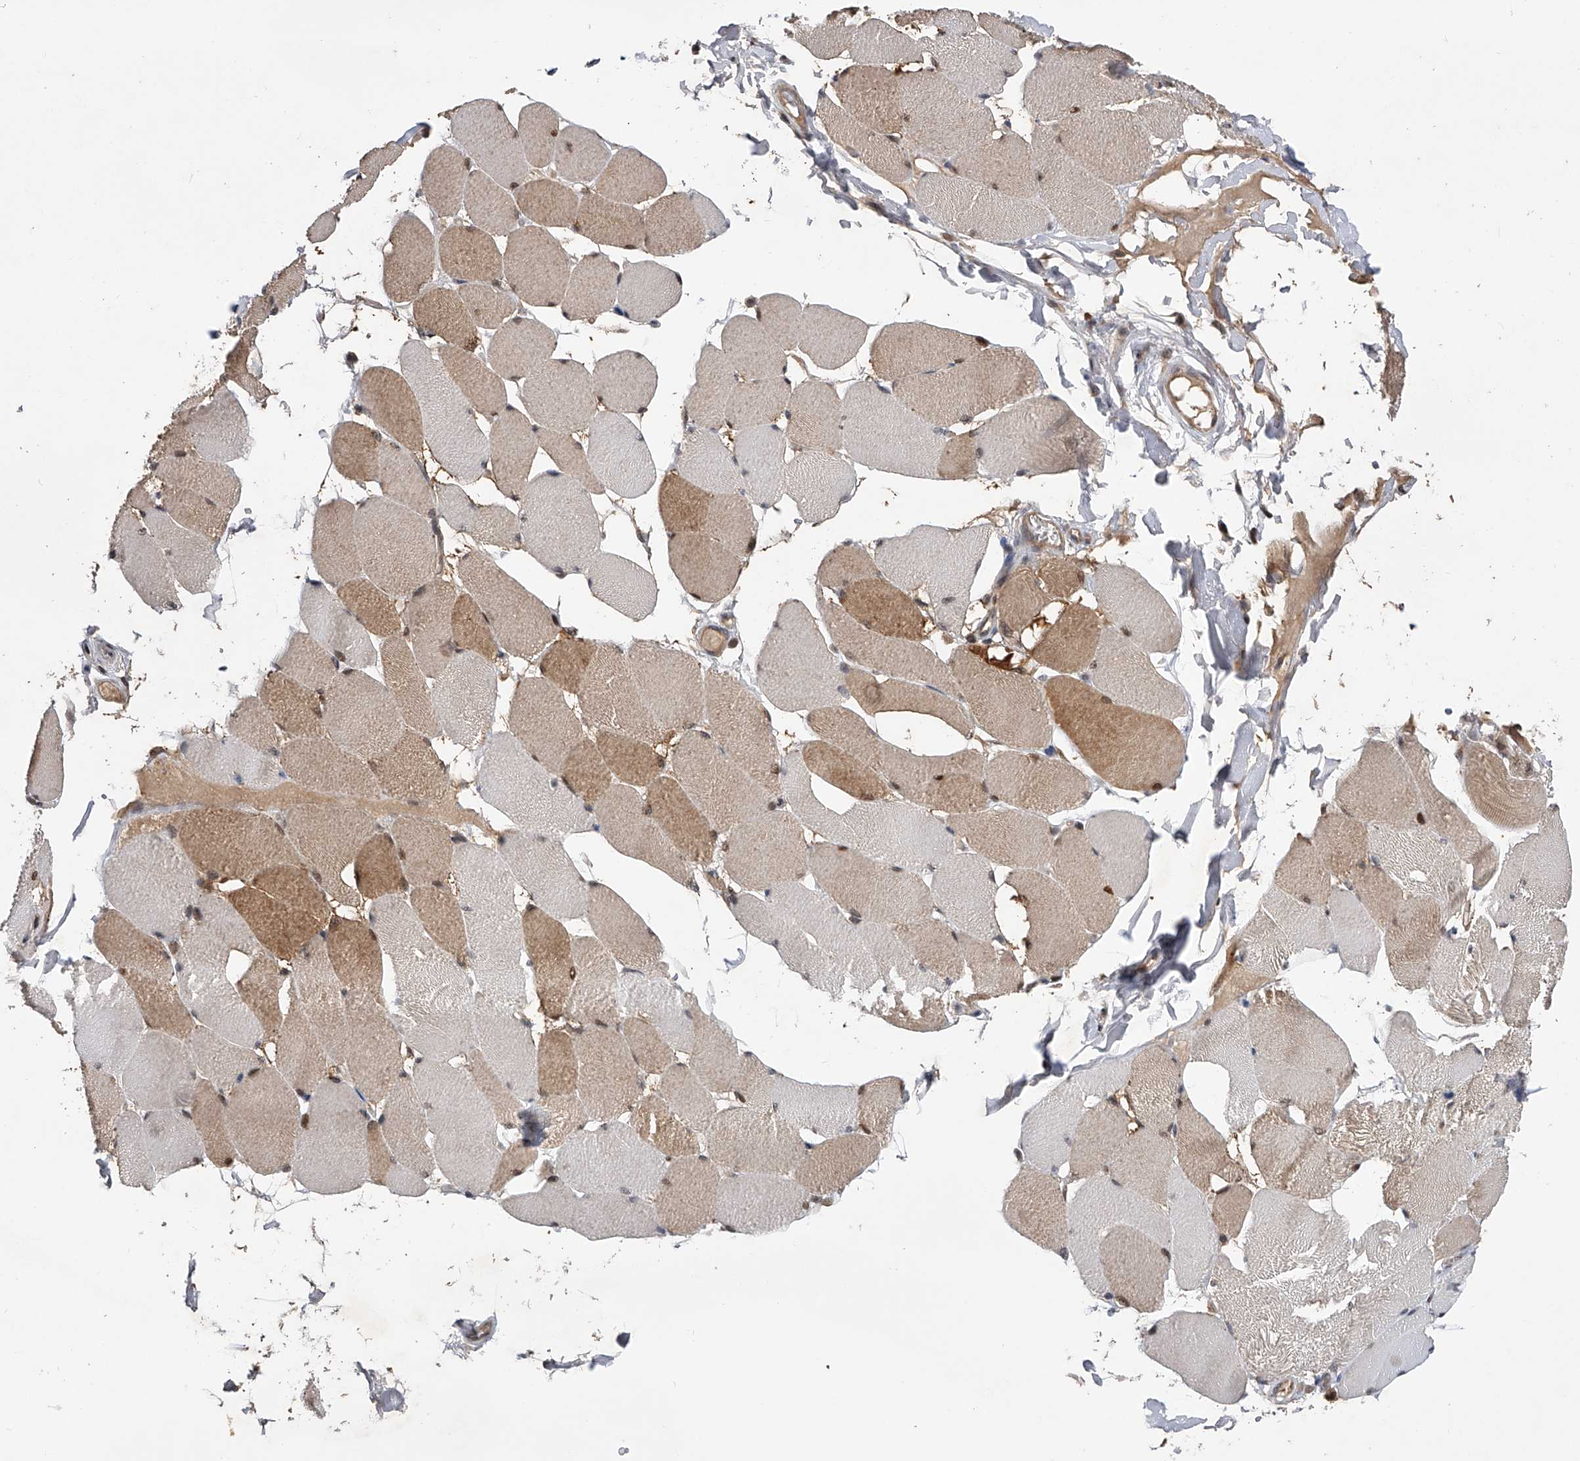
{"staining": {"intensity": "moderate", "quantity": "25%-75%", "location": "cytoplasmic/membranous"}, "tissue": "skeletal muscle", "cell_type": "Myocytes", "image_type": "normal", "snomed": [{"axis": "morphology", "description": "Normal tissue, NOS"}, {"axis": "topography", "description": "Skin"}, {"axis": "topography", "description": "Skeletal muscle"}], "caption": "Protein analysis of unremarkable skeletal muscle exhibits moderate cytoplasmic/membranous expression in about 25%-75% of myocytes. (Brightfield microscopy of DAB IHC at high magnification).", "gene": "RWDD2A", "patient": {"sex": "male", "age": 83}}